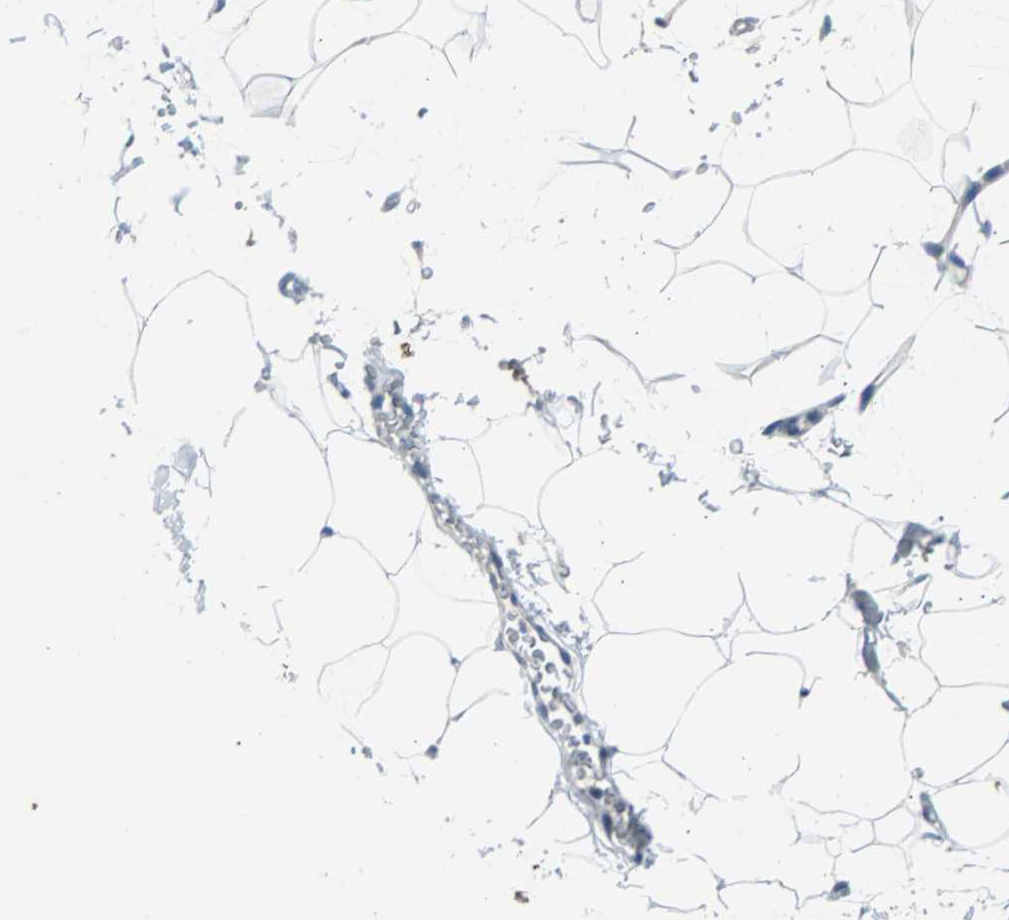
{"staining": {"intensity": "negative", "quantity": "none", "location": "none"}, "tissue": "adipose tissue", "cell_type": "Adipocytes", "image_type": "normal", "snomed": [{"axis": "morphology", "description": "Normal tissue, NOS"}, {"axis": "topography", "description": "Soft tissue"}], "caption": "Human adipose tissue stained for a protein using IHC displays no expression in adipocytes.", "gene": "KRT7", "patient": {"sex": "male", "age": 72}}